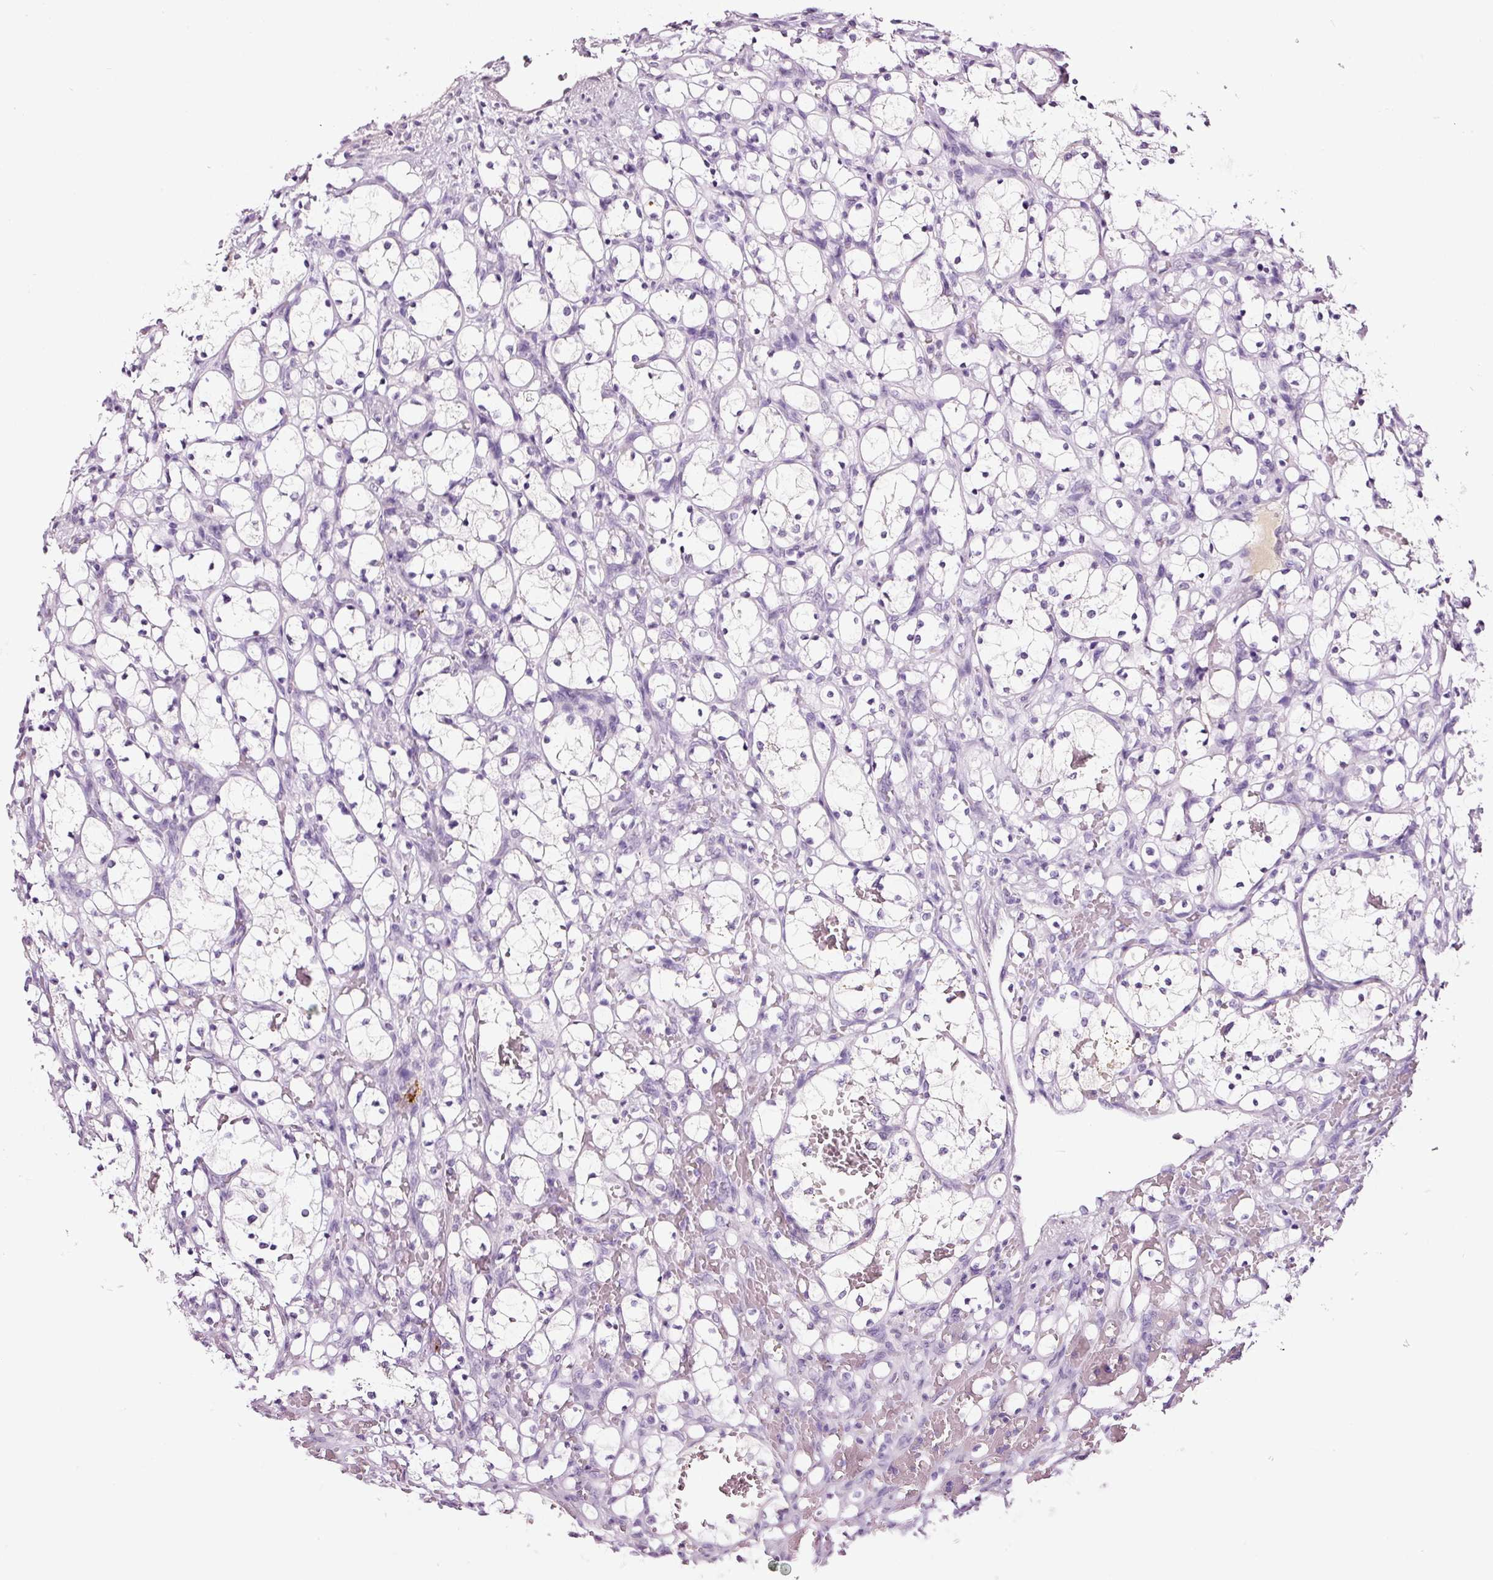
{"staining": {"intensity": "negative", "quantity": "none", "location": "none"}, "tissue": "renal cancer", "cell_type": "Tumor cells", "image_type": "cancer", "snomed": [{"axis": "morphology", "description": "Adenocarcinoma, NOS"}, {"axis": "topography", "description": "Kidney"}], "caption": "A high-resolution micrograph shows immunohistochemistry (IHC) staining of renal adenocarcinoma, which reveals no significant positivity in tumor cells.", "gene": "LAMP3", "patient": {"sex": "female", "age": 69}}